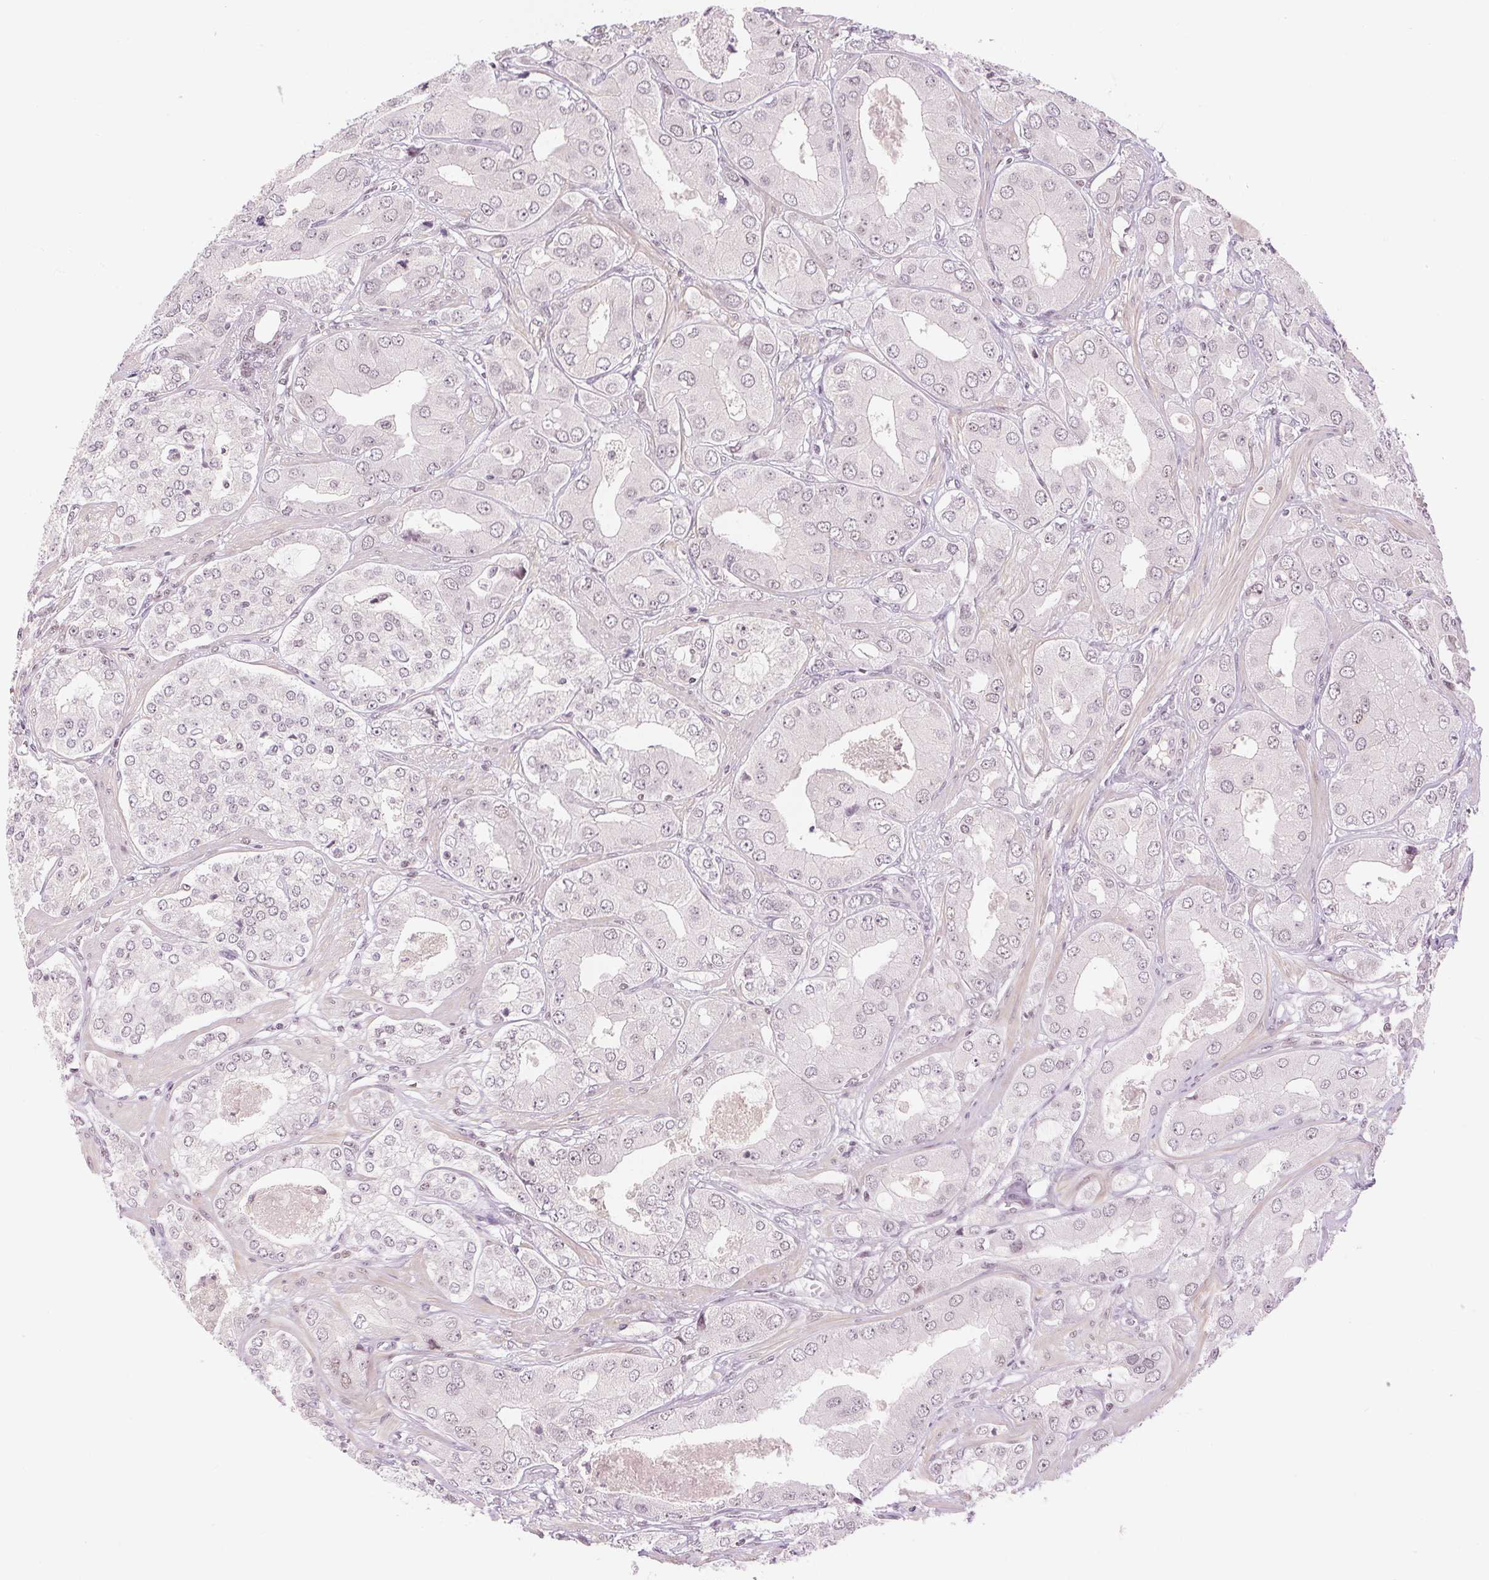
{"staining": {"intensity": "negative", "quantity": "none", "location": "none"}, "tissue": "prostate cancer", "cell_type": "Tumor cells", "image_type": "cancer", "snomed": [{"axis": "morphology", "description": "Adenocarcinoma, Low grade"}, {"axis": "topography", "description": "Prostate"}], "caption": "Low-grade adenocarcinoma (prostate) was stained to show a protein in brown. There is no significant expression in tumor cells.", "gene": "DEK", "patient": {"sex": "male", "age": 60}}